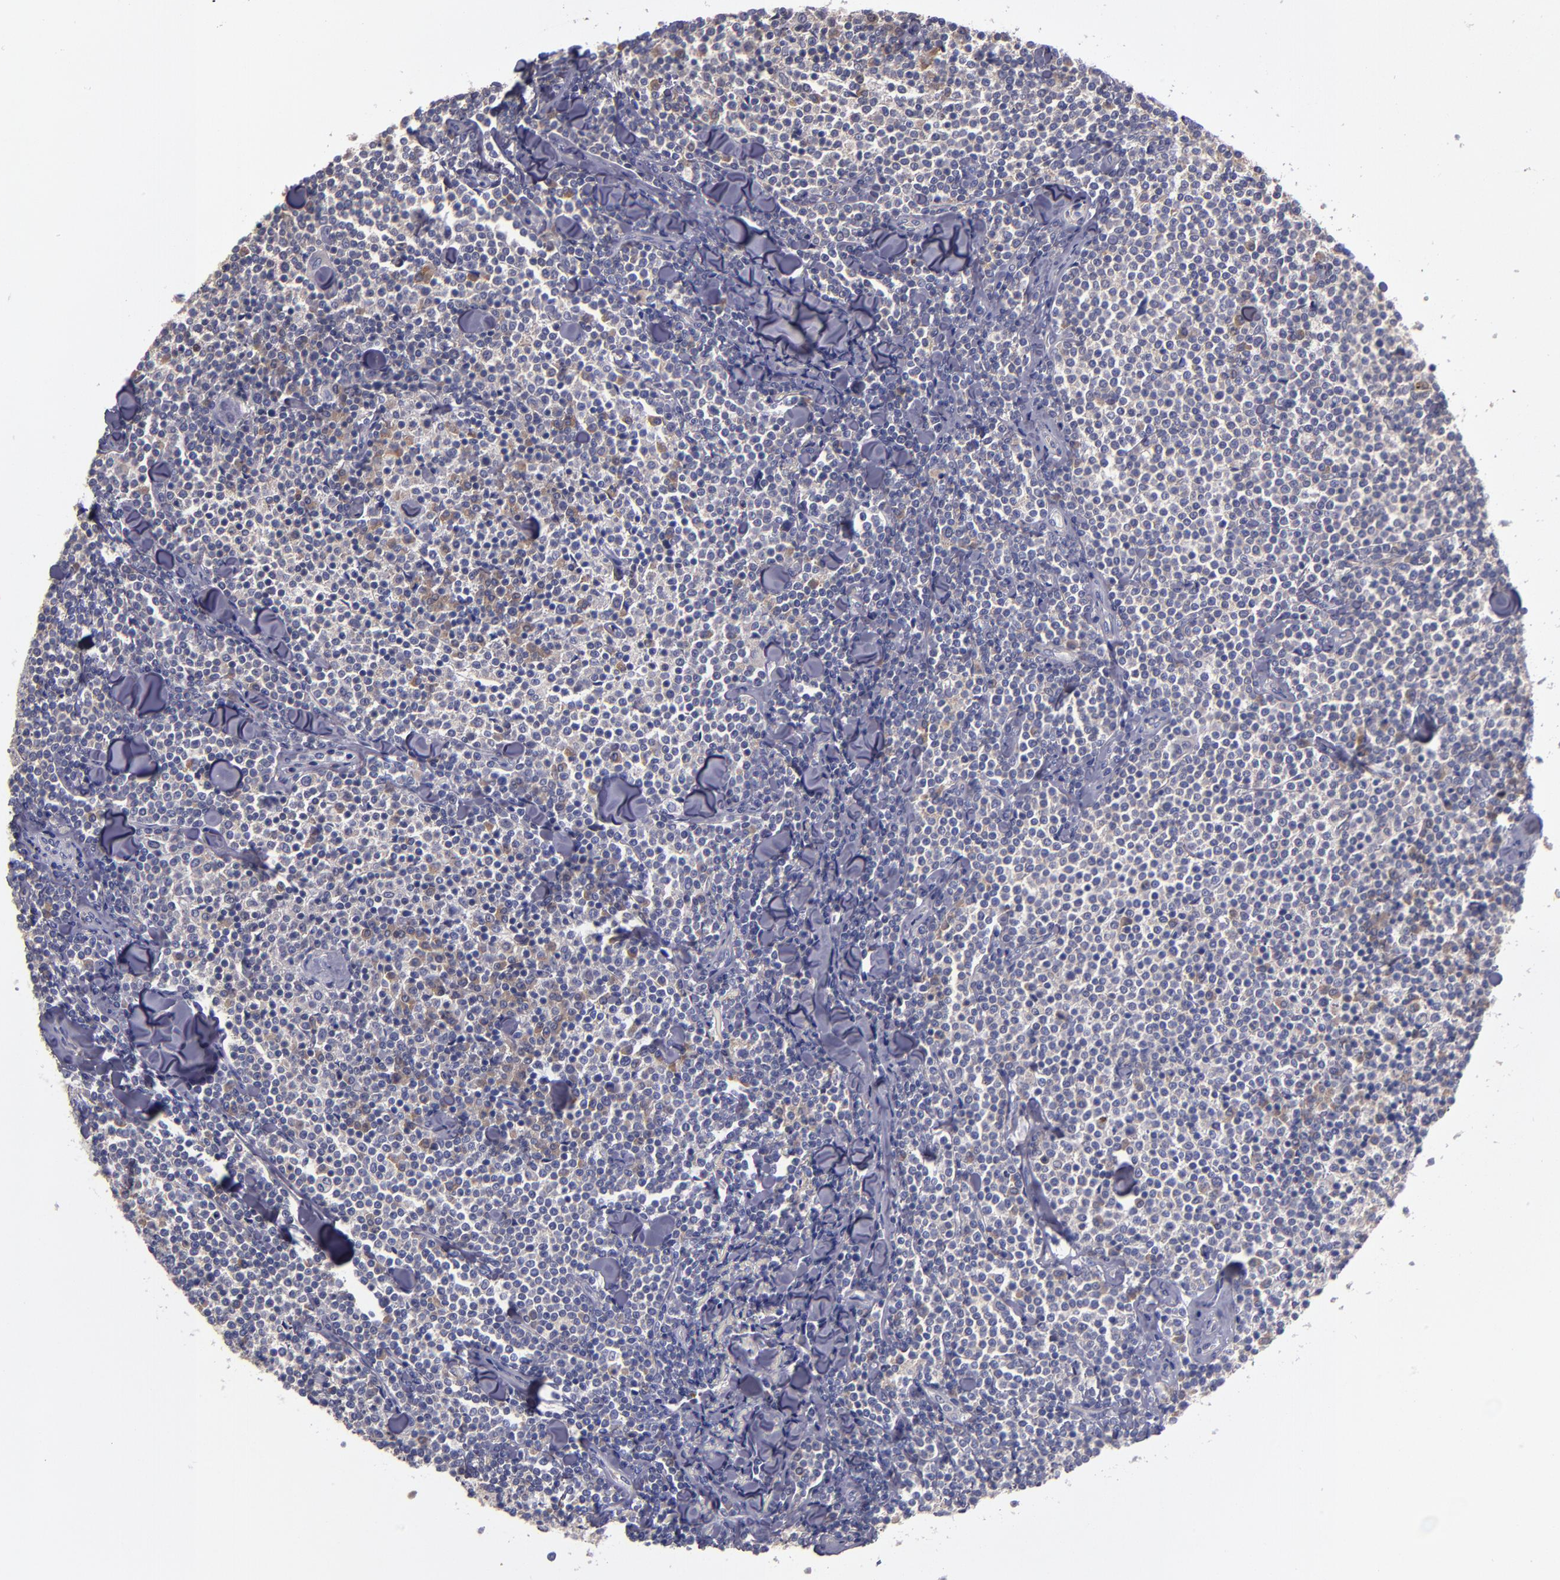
{"staining": {"intensity": "weak", "quantity": "25%-75%", "location": "cytoplasmic/membranous"}, "tissue": "lymphoma", "cell_type": "Tumor cells", "image_type": "cancer", "snomed": [{"axis": "morphology", "description": "Malignant lymphoma, non-Hodgkin's type, Low grade"}, {"axis": "topography", "description": "Soft tissue"}], "caption": "Human lymphoma stained for a protein (brown) exhibits weak cytoplasmic/membranous positive positivity in approximately 25%-75% of tumor cells.", "gene": "CARS1", "patient": {"sex": "male", "age": 92}}